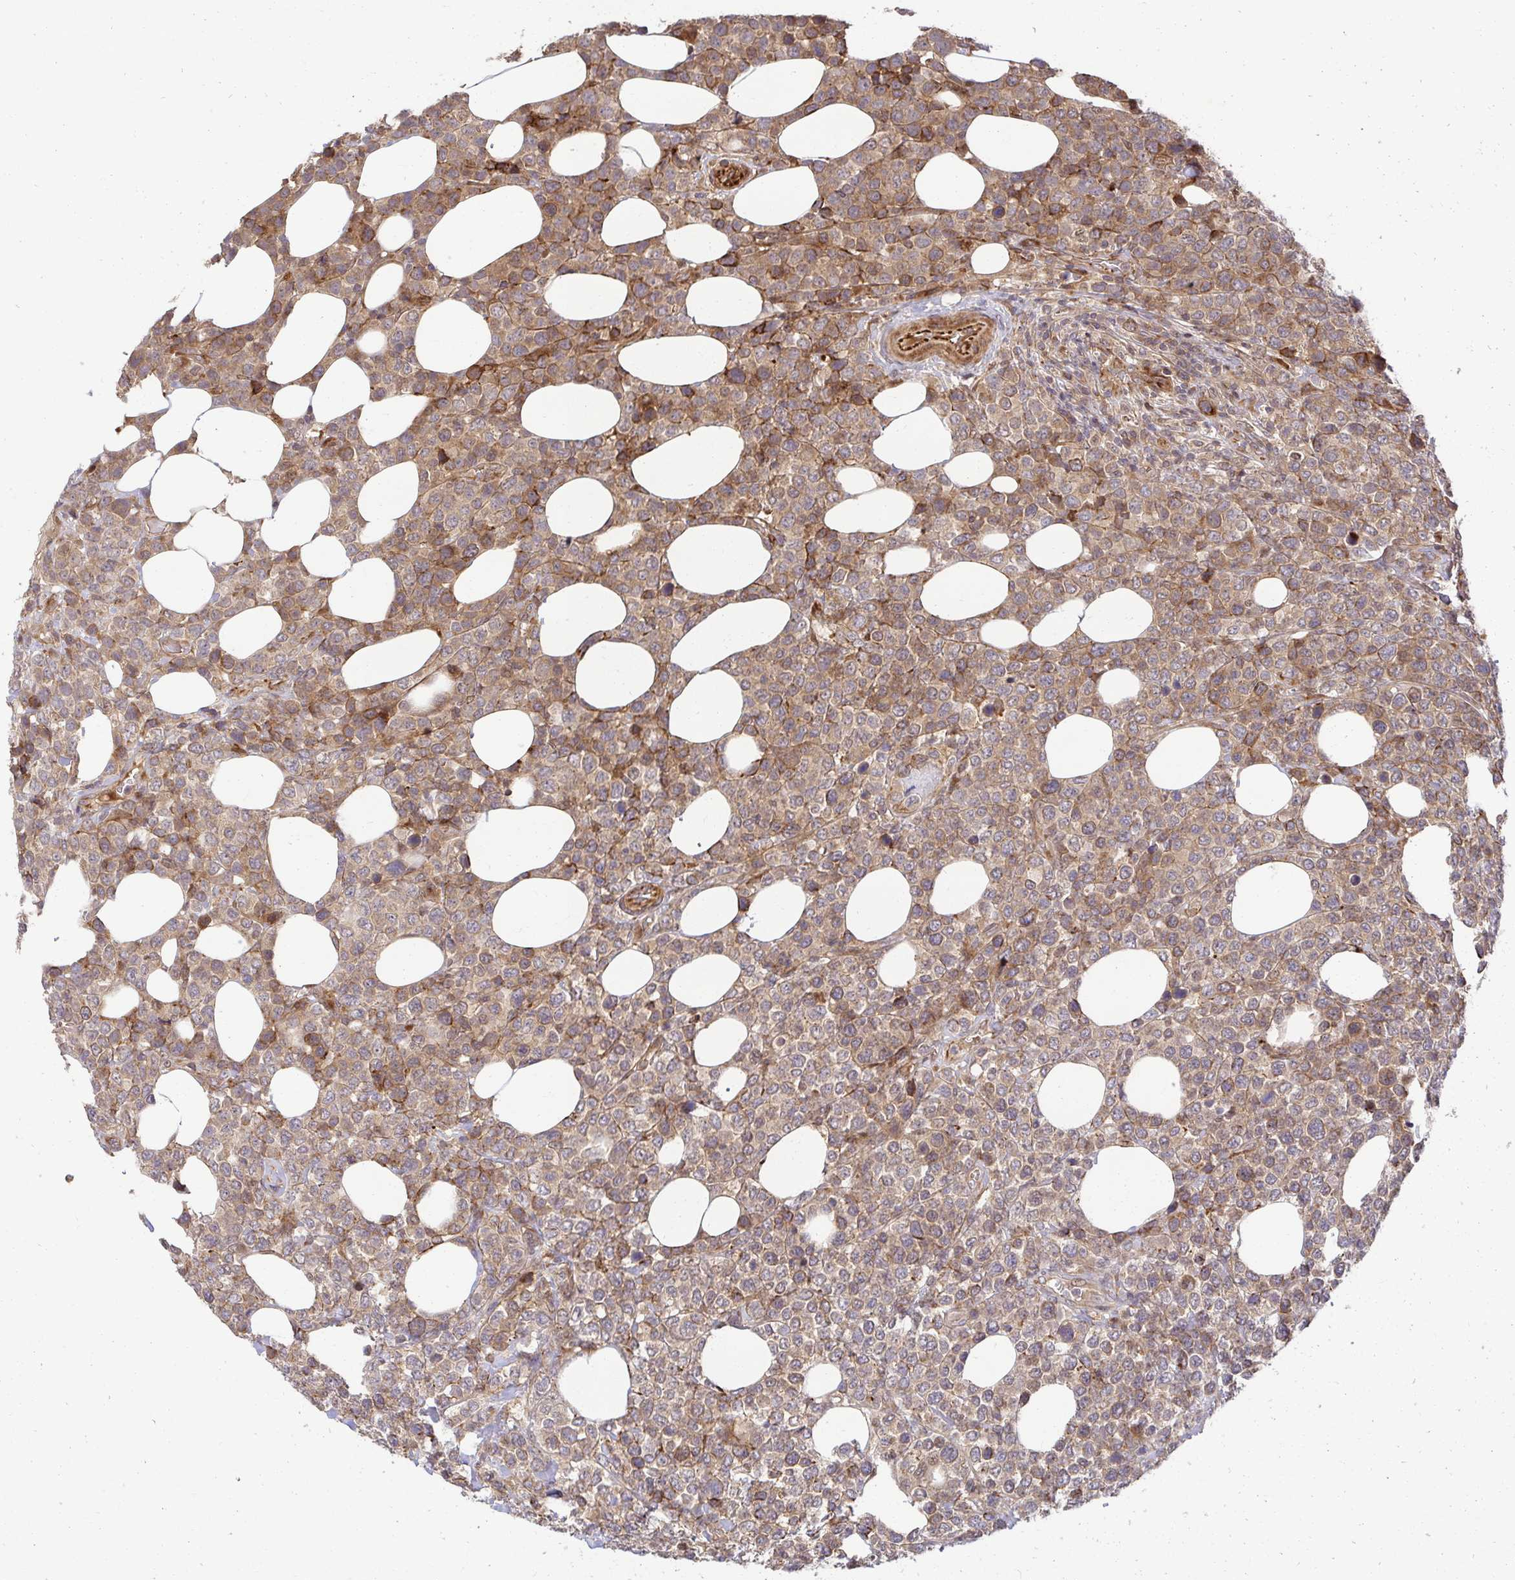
{"staining": {"intensity": "weak", "quantity": "25%-75%", "location": "cytoplasmic/membranous"}, "tissue": "lymphoma", "cell_type": "Tumor cells", "image_type": "cancer", "snomed": [{"axis": "morphology", "description": "Malignant lymphoma, non-Hodgkin's type, High grade"}, {"axis": "topography", "description": "Soft tissue"}], "caption": "This photomicrograph displays lymphoma stained with IHC to label a protein in brown. The cytoplasmic/membranous of tumor cells show weak positivity for the protein. Nuclei are counter-stained blue.", "gene": "PSMA4", "patient": {"sex": "female", "age": 56}}